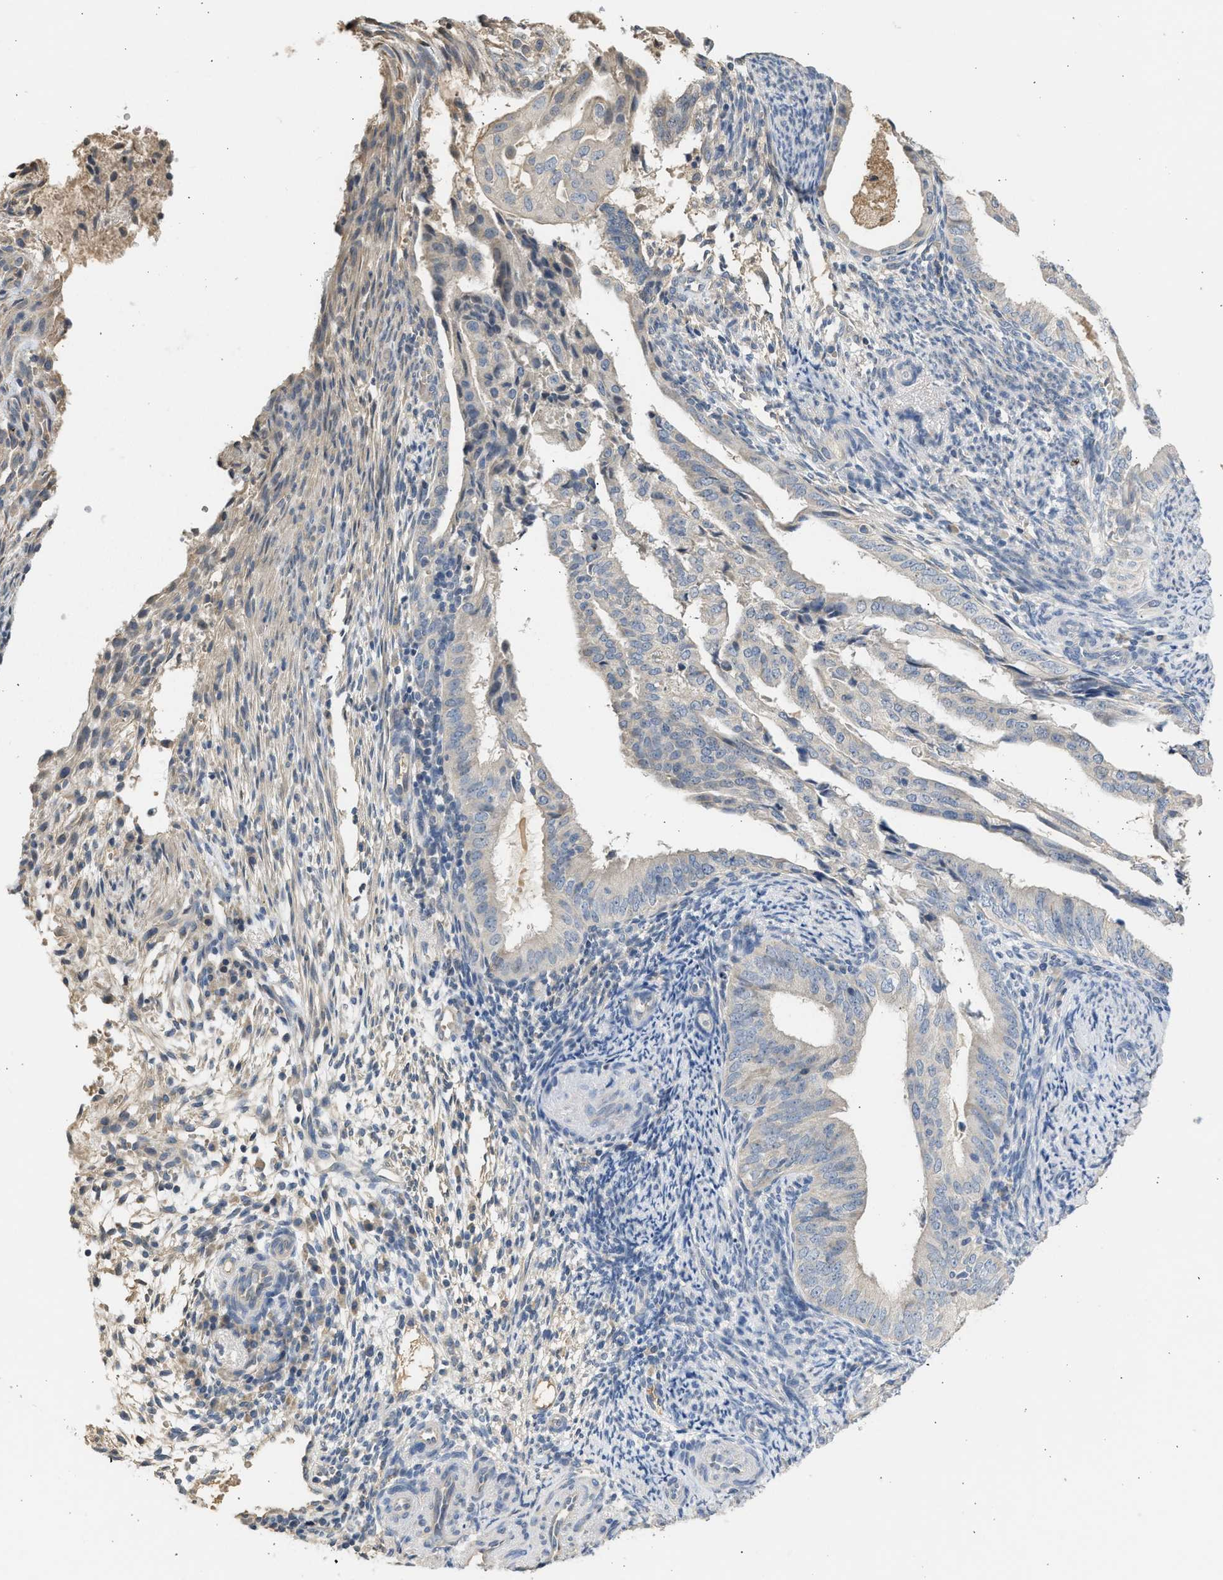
{"staining": {"intensity": "weak", "quantity": "<25%", "location": "cytoplasmic/membranous"}, "tissue": "endometrial cancer", "cell_type": "Tumor cells", "image_type": "cancer", "snomed": [{"axis": "morphology", "description": "Adenocarcinoma, NOS"}, {"axis": "topography", "description": "Endometrium"}], "caption": "Human endometrial adenocarcinoma stained for a protein using IHC shows no expression in tumor cells.", "gene": "SULT2A1", "patient": {"sex": "female", "age": 58}}